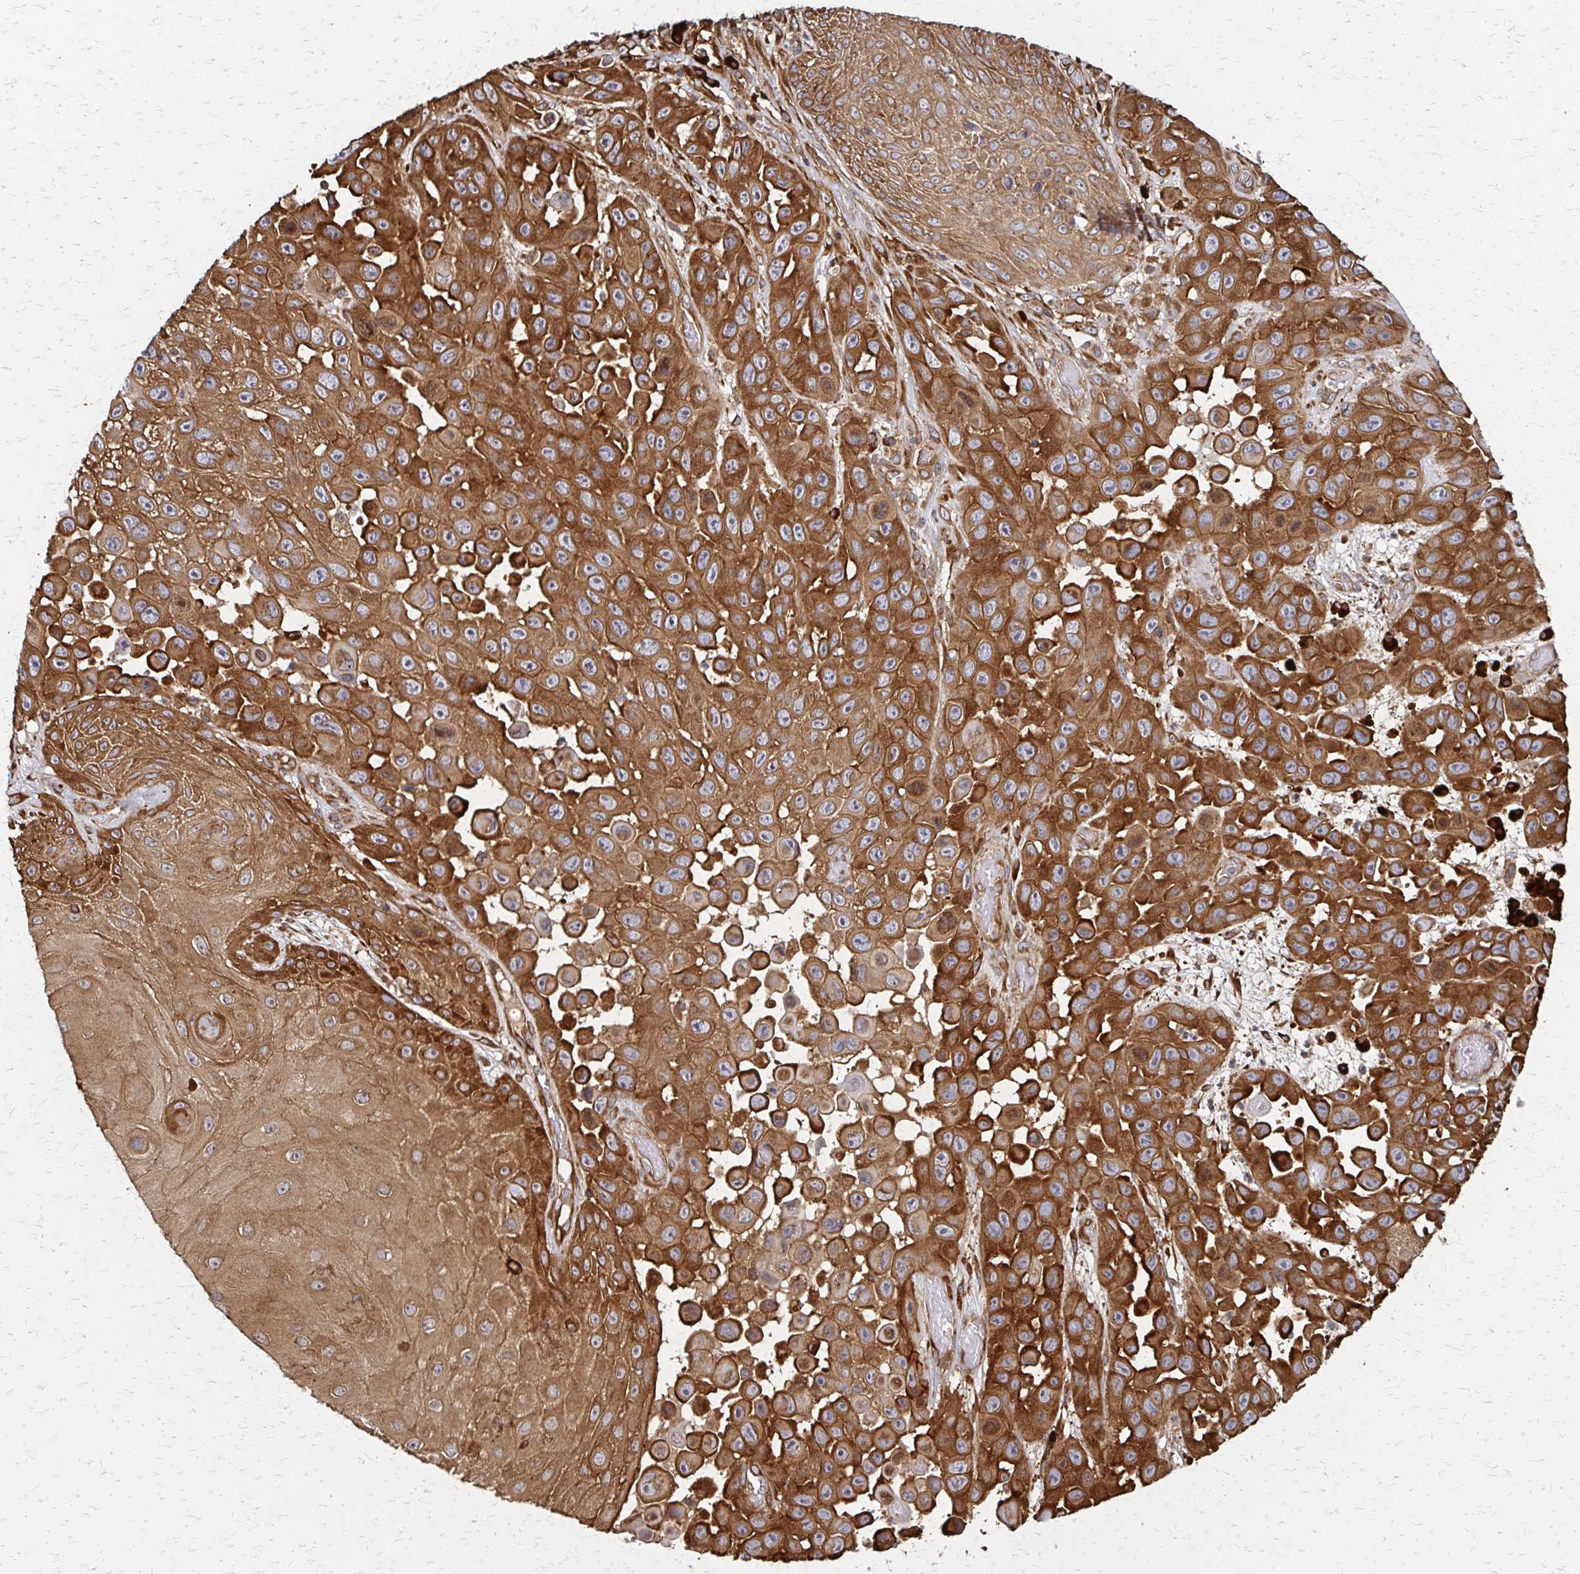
{"staining": {"intensity": "strong", "quantity": ">75%", "location": "cytoplasmic/membranous"}, "tissue": "skin cancer", "cell_type": "Tumor cells", "image_type": "cancer", "snomed": [{"axis": "morphology", "description": "Squamous cell carcinoma, NOS"}, {"axis": "topography", "description": "Skin"}], "caption": "Immunohistochemical staining of human skin cancer demonstrates high levels of strong cytoplasmic/membranous positivity in approximately >75% of tumor cells. (DAB IHC with brightfield microscopy, high magnification).", "gene": "EEF2", "patient": {"sex": "male", "age": 81}}